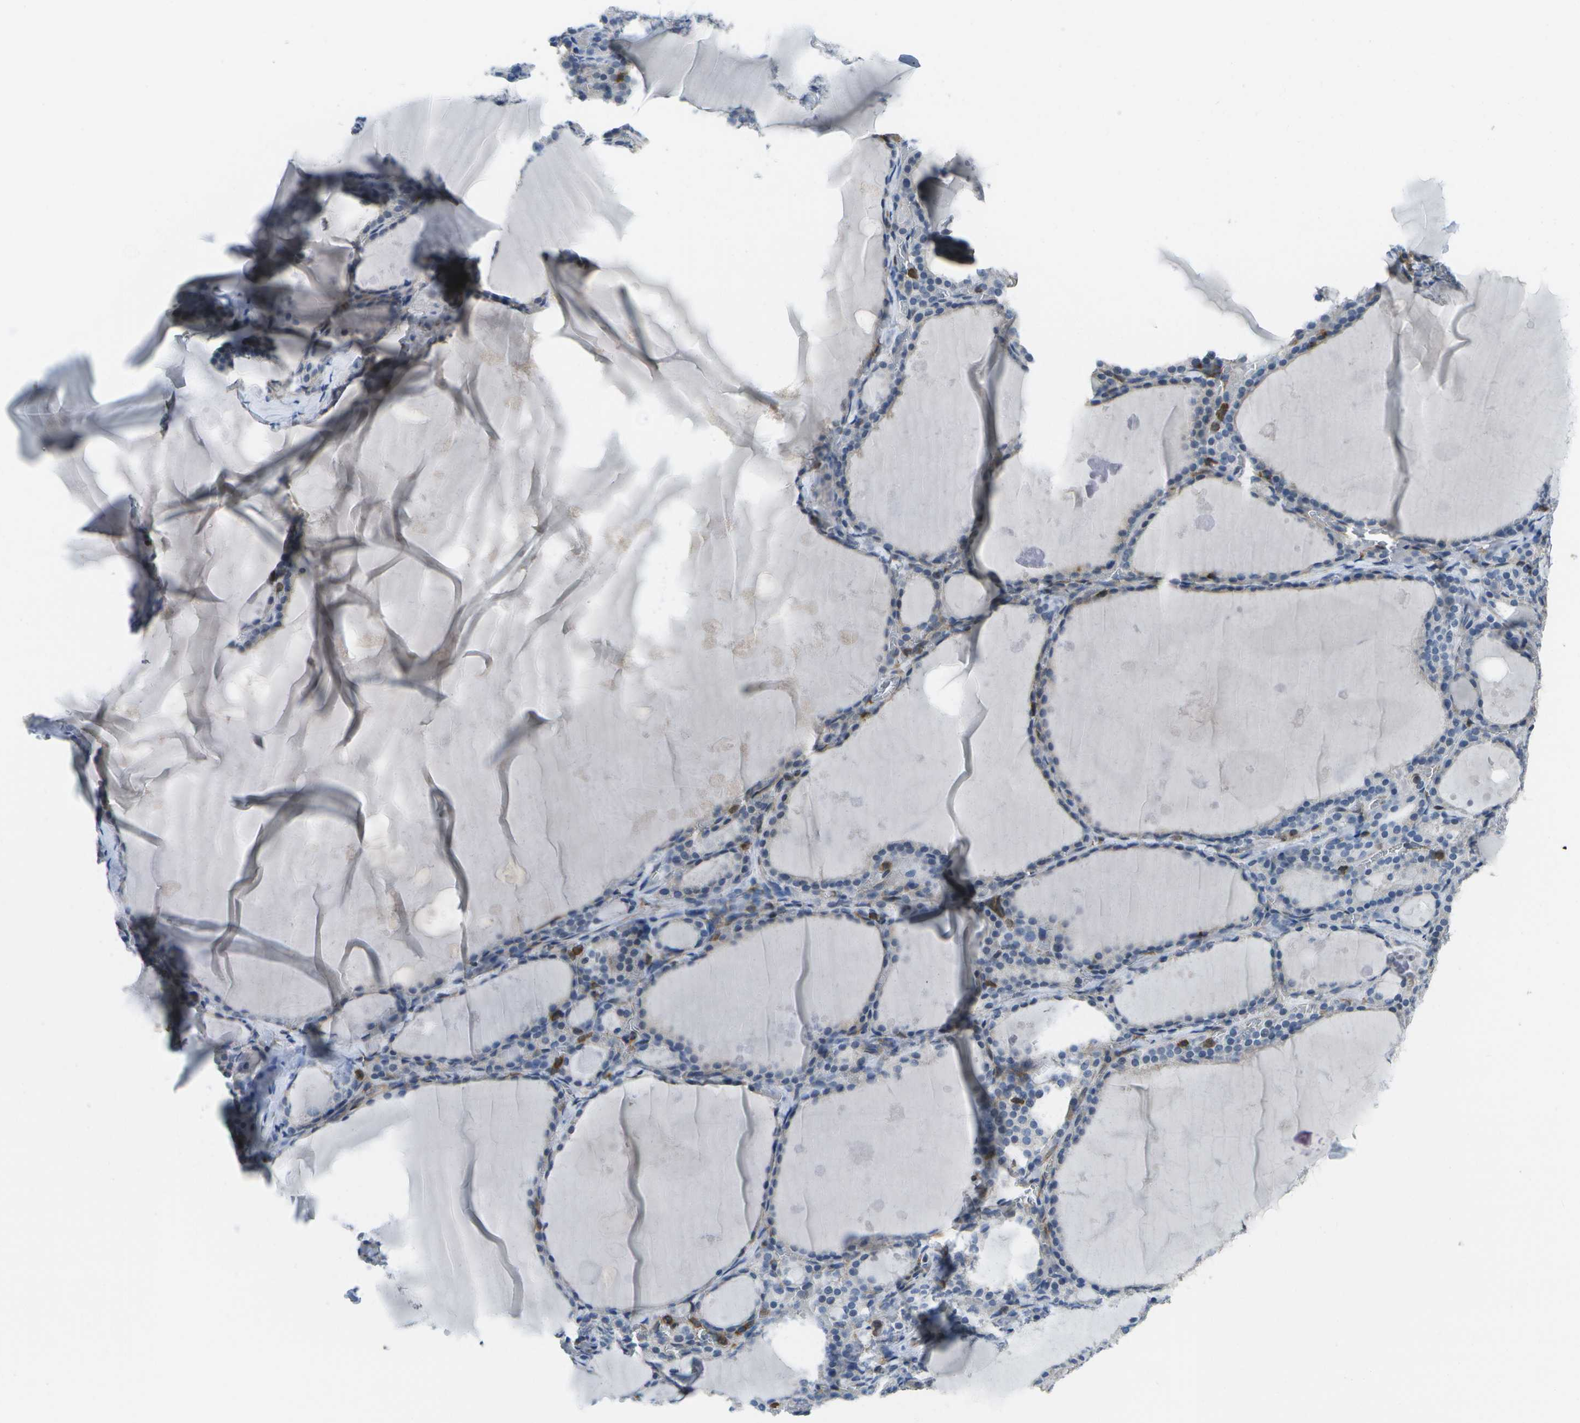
{"staining": {"intensity": "negative", "quantity": "none", "location": "none"}, "tissue": "thyroid gland", "cell_type": "Glandular cells", "image_type": "normal", "snomed": [{"axis": "morphology", "description": "Normal tissue, NOS"}, {"axis": "topography", "description": "Thyroid gland"}], "caption": "Immunohistochemical staining of normal human thyroid gland reveals no significant positivity in glandular cells.", "gene": "RCSD1", "patient": {"sex": "male", "age": 56}}